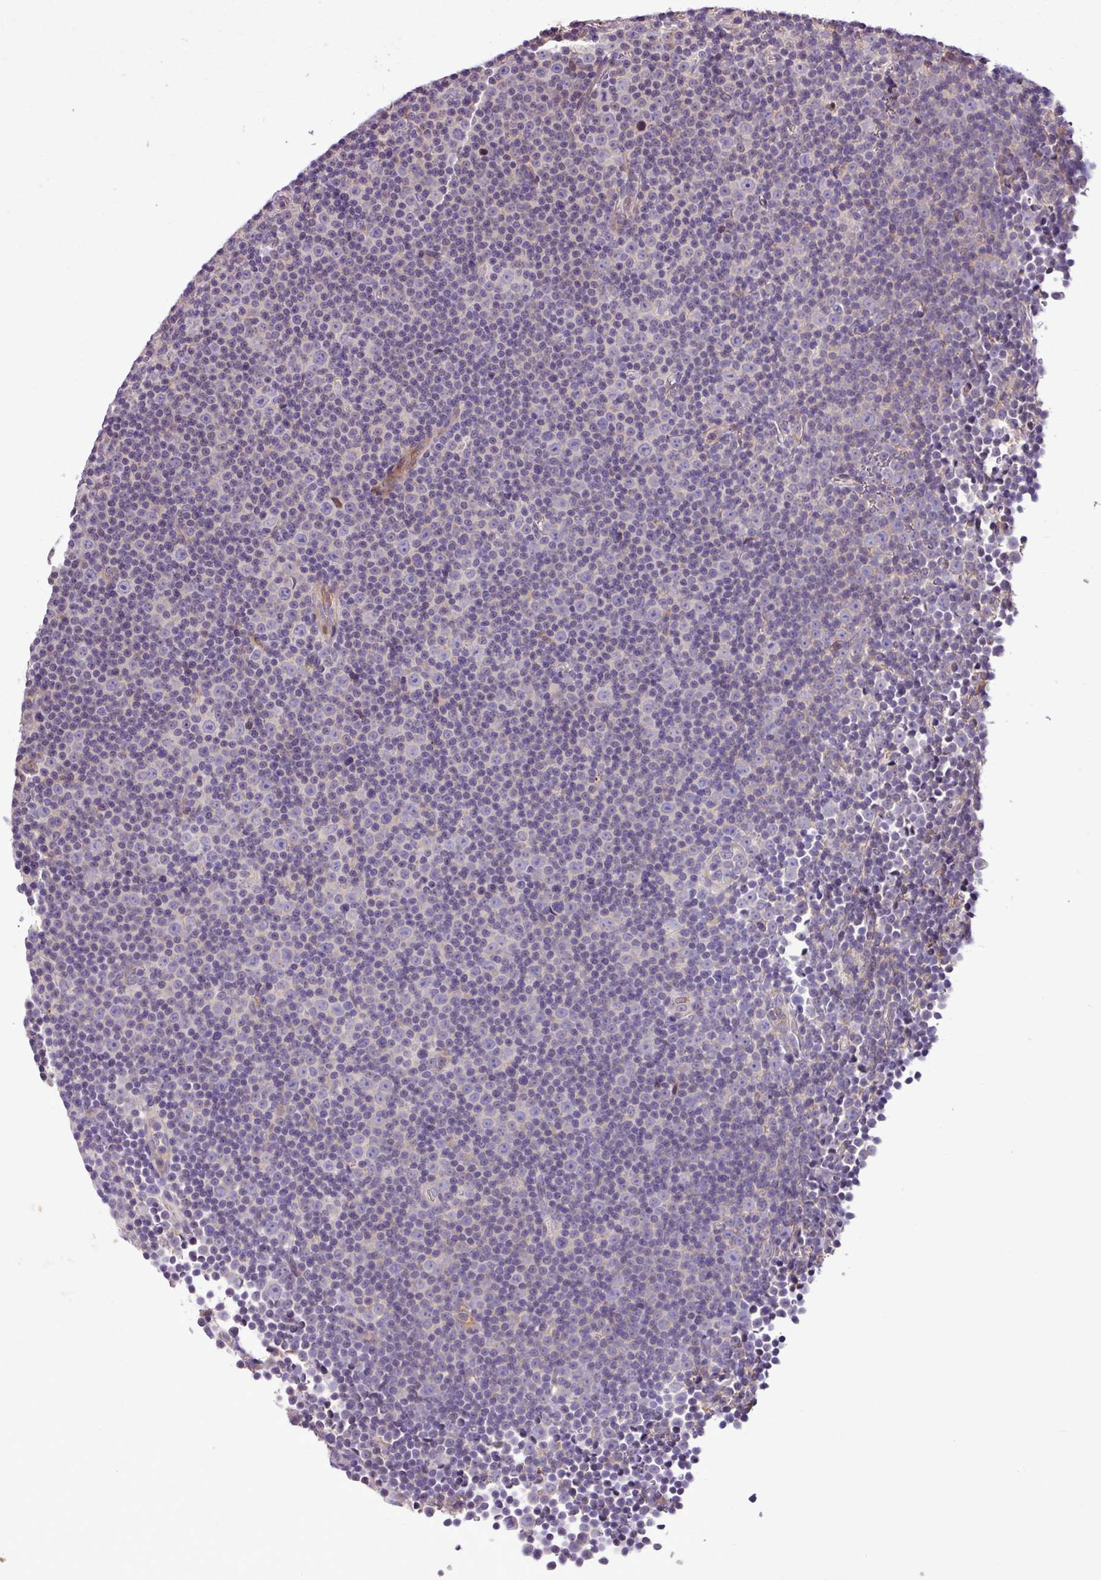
{"staining": {"intensity": "negative", "quantity": "none", "location": "none"}, "tissue": "lymphoma", "cell_type": "Tumor cells", "image_type": "cancer", "snomed": [{"axis": "morphology", "description": "Malignant lymphoma, non-Hodgkin's type, Low grade"}, {"axis": "topography", "description": "Lymph node"}], "caption": "The immunohistochemistry (IHC) micrograph has no significant positivity in tumor cells of lymphoma tissue.", "gene": "ZNF266", "patient": {"sex": "female", "age": 67}}